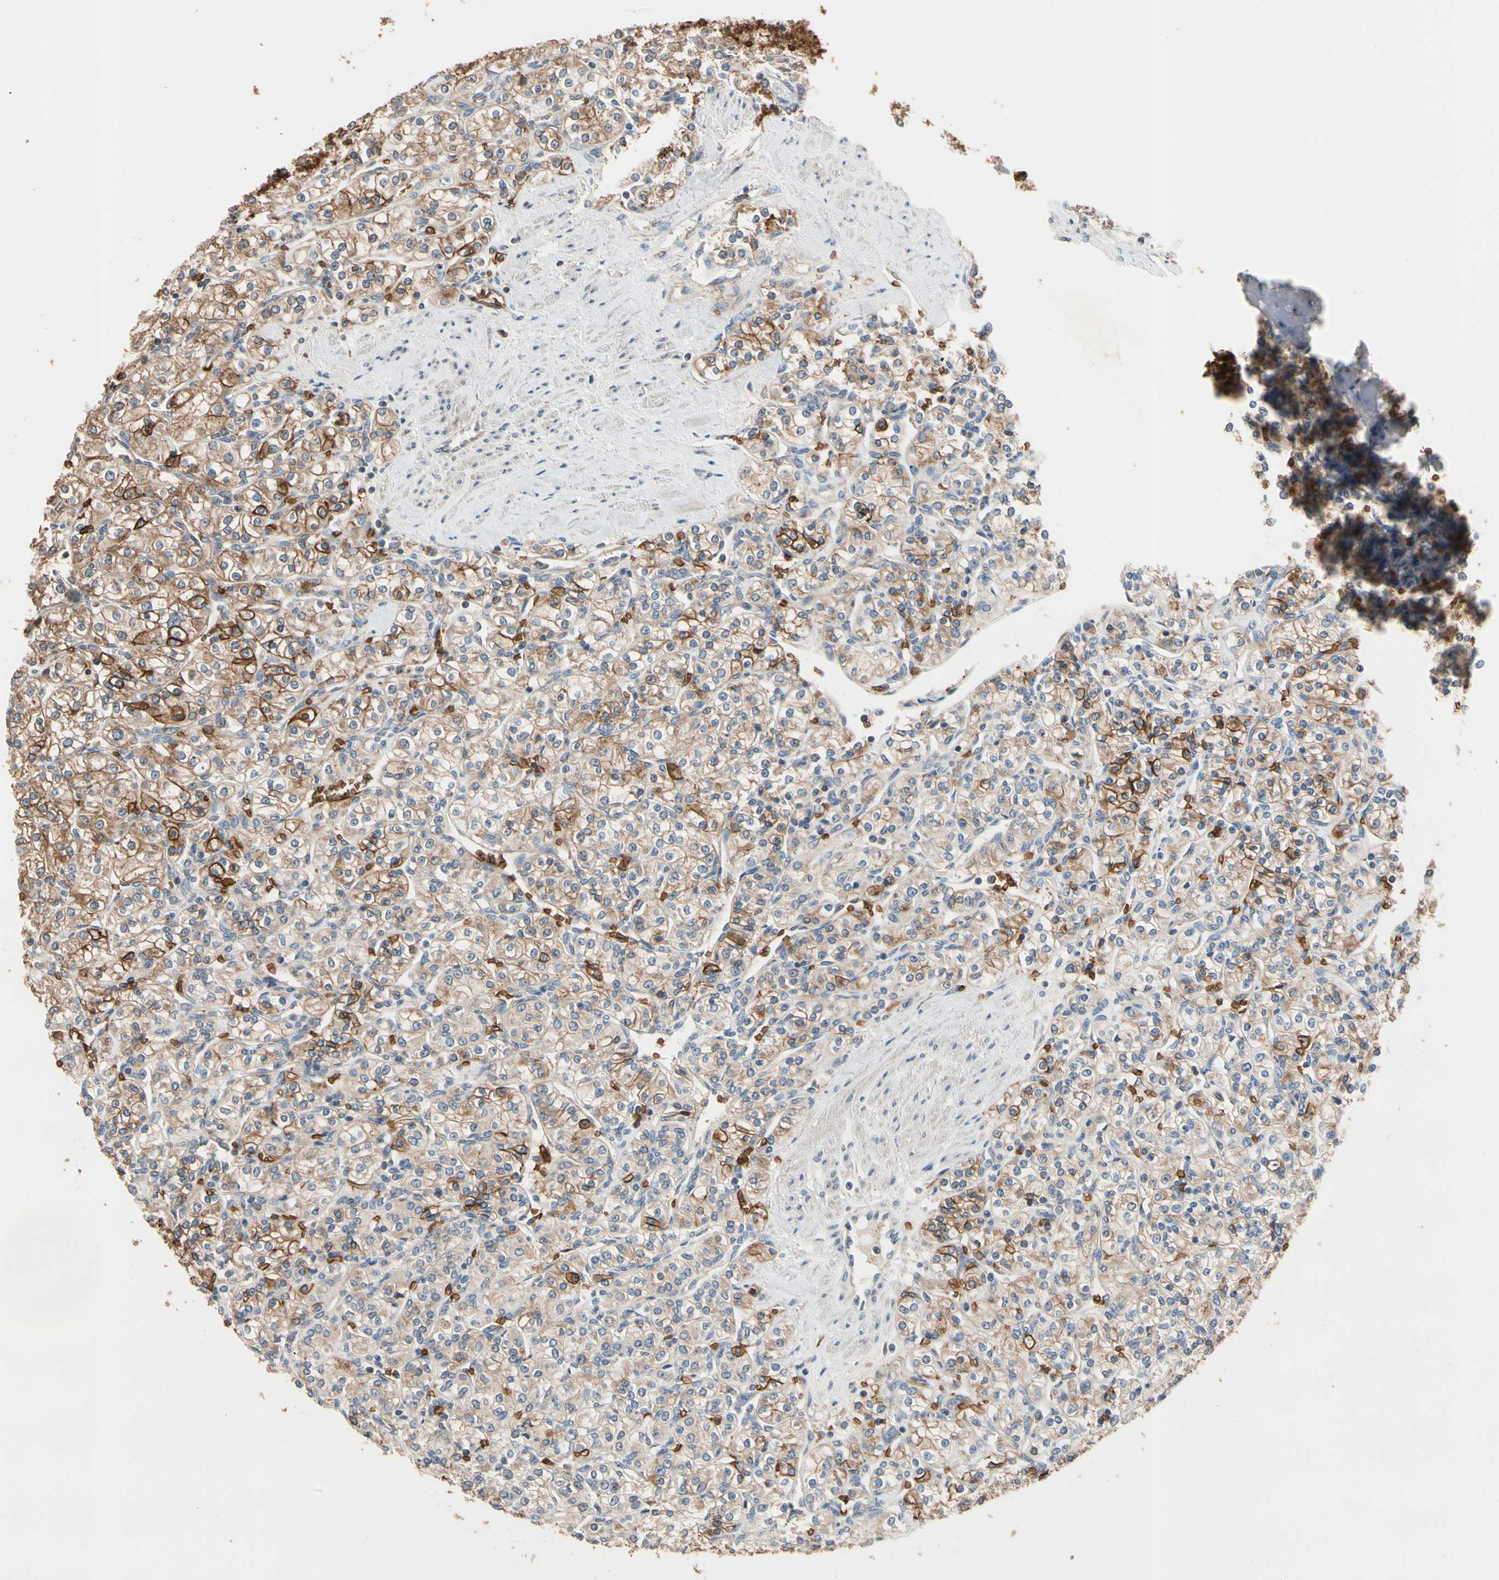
{"staining": {"intensity": "strong", "quantity": "<25%", "location": "cytoplasmic/membranous"}, "tissue": "renal cancer", "cell_type": "Tumor cells", "image_type": "cancer", "snomed": [{"axis": "morphology", "description": "Adenocarcinoma, NOS"}, {"axis": "topography", "description": "Kidney"}], "caption": "Human renal cancer (adenocarcinoma) stained with a protein marker shows strong staining in tumor cells.", "gene": "RIOK2", "patient": {"sex": "male", "age": 77}}